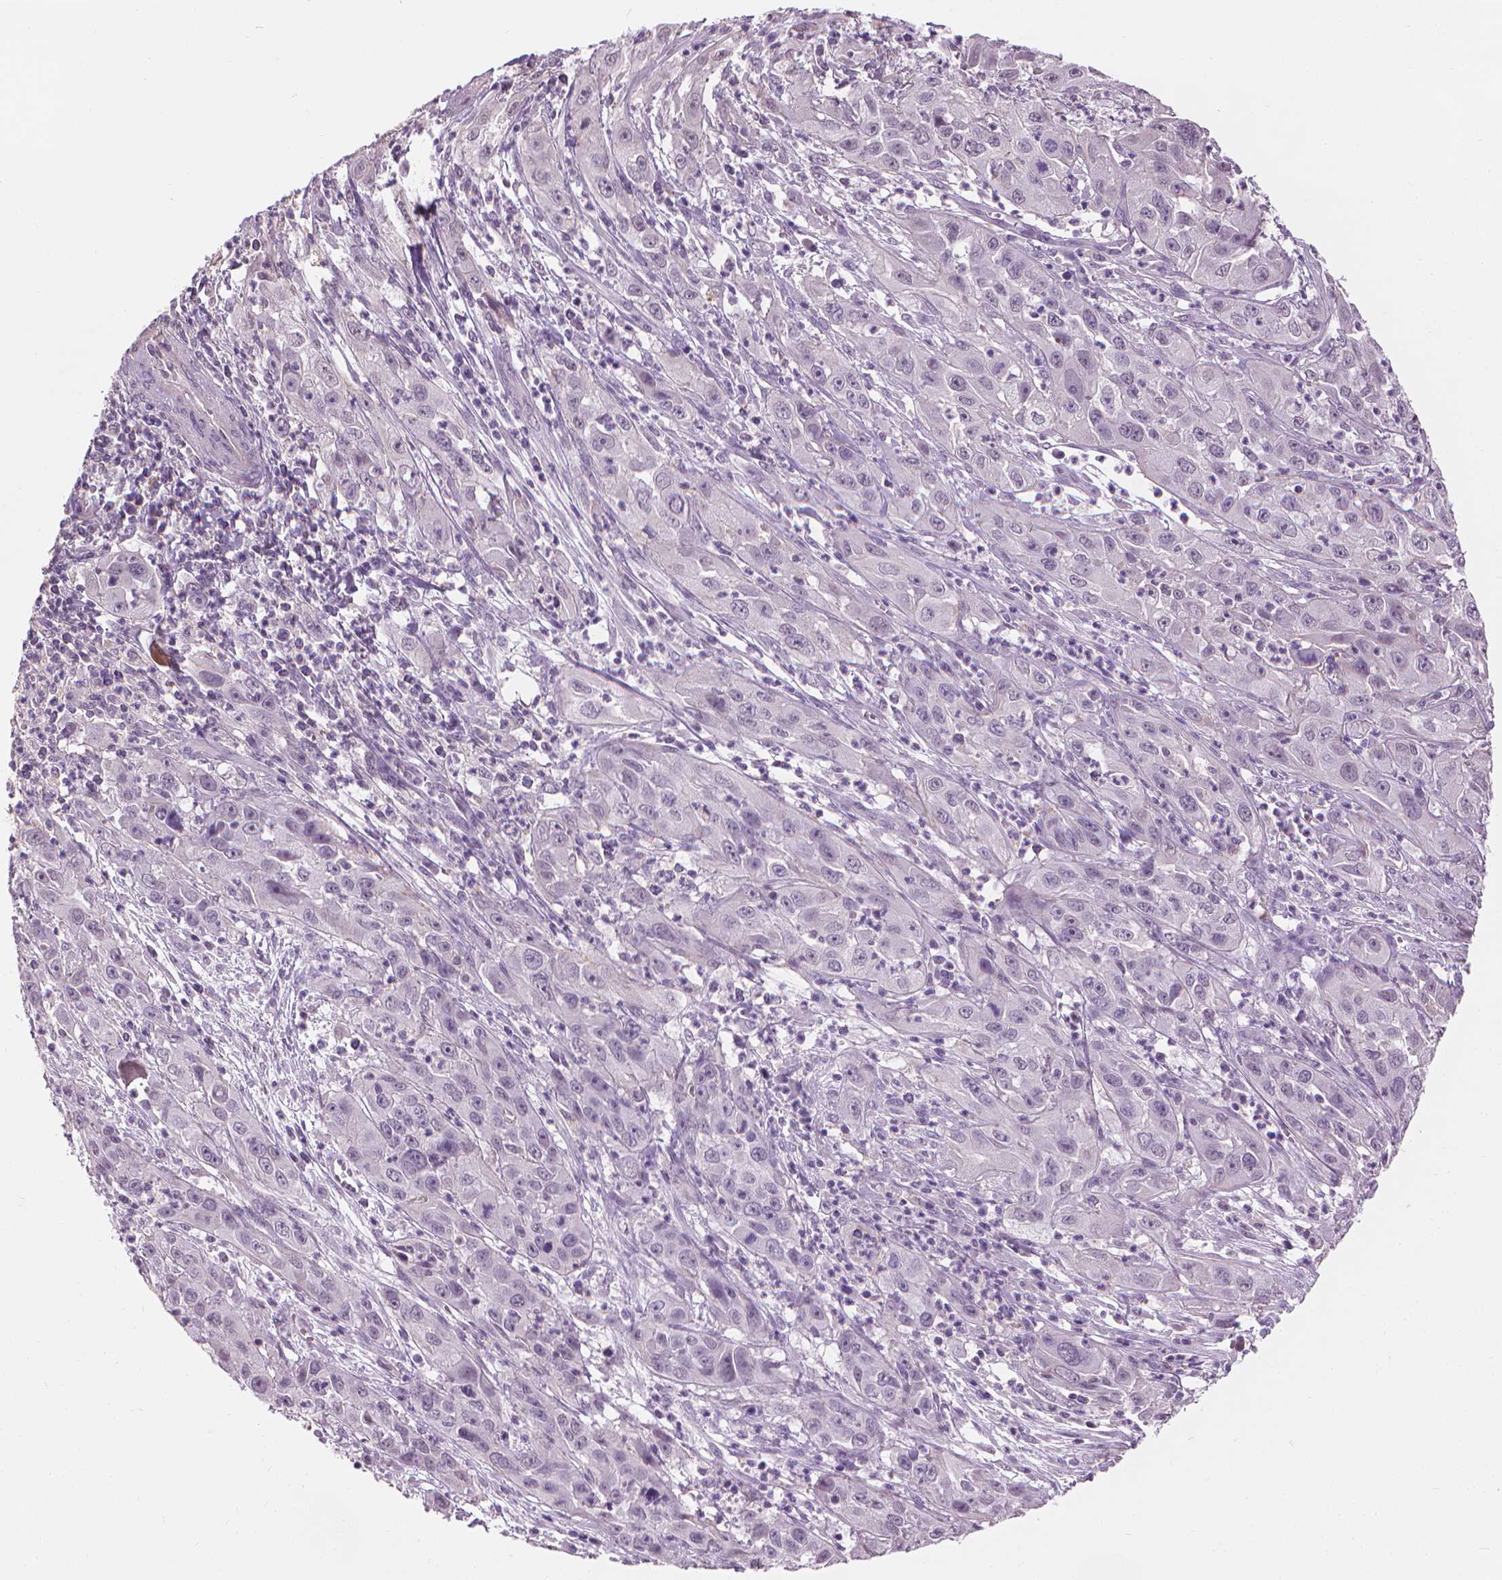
{"staining": {"intensity": "negative", "quantity": "none", "location": "none"}, "tissue": "cervical cancer", "cell_type": "Tumor cells", "image_type": "cancer", "snomed": [{"axis": "morphology", "description": "Squamous cell carcinoma, NOS"}, {"axis": "topography", "description": "Cervix"}], "caption": "This is a photomicrograph of IHC staining of cervical squamous cell carcinoma, which shows no staining in tumor cells.", "gene": "SAXO2", "patient": {"sex": "female", "age": 32}}